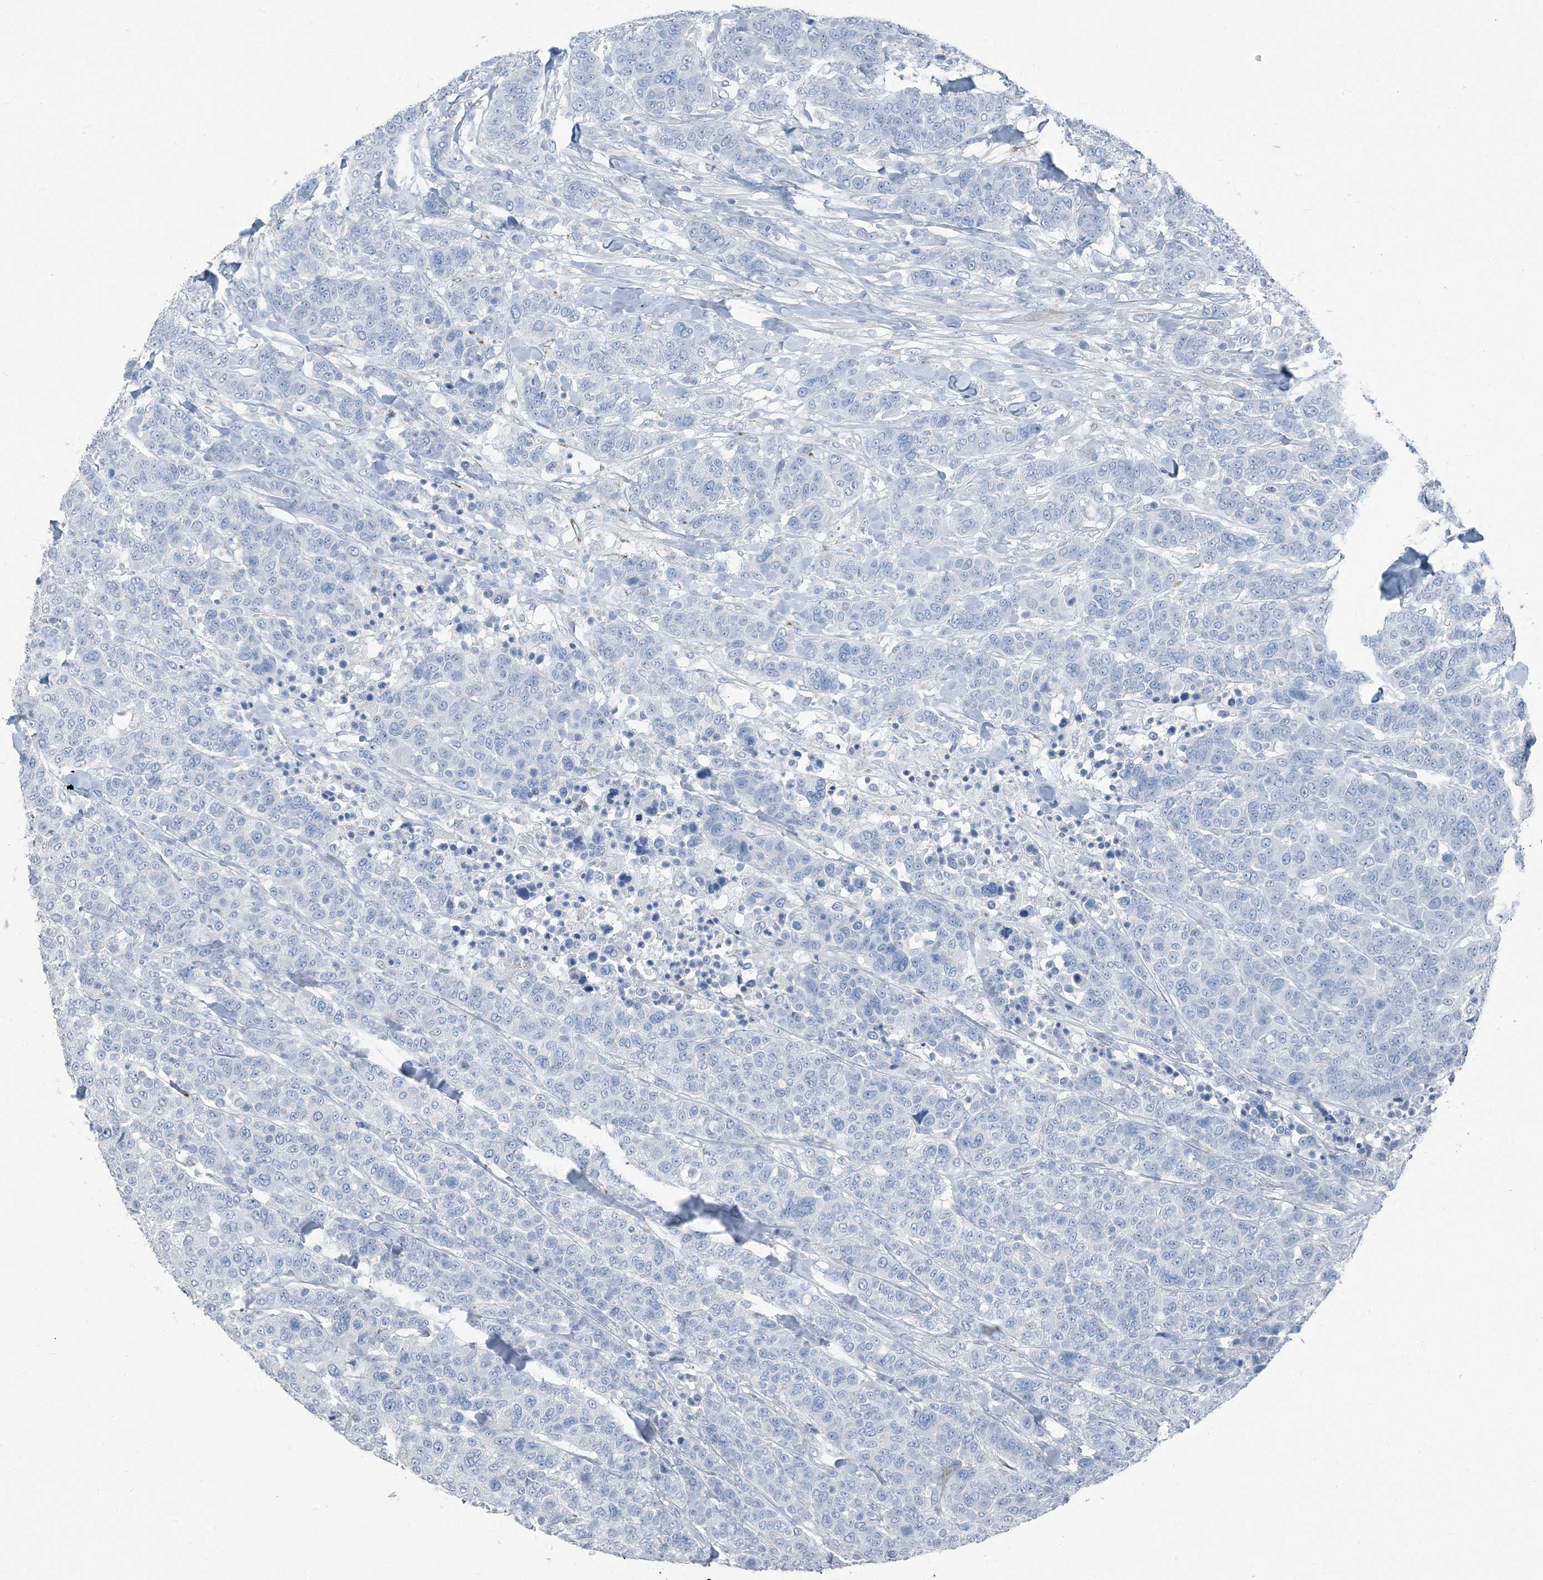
{"staining": {"intensity": "negative", "quantity": "none", "location": "none"}, "tissue": "breast cancer", "cell_type": "Tumor cells", "image_type": "cancer", "snomed": [{"axis": "morphology", "description": "Duct carcinoma"}, {"axis": "topography", "description": "Breast"}], "caption": "The histopathology image demonstrates no significant staining in tumor cells of infiltrating ductal carcinoma (breast).", "gene": "FAM162A", "patient": {"sex": "female", "age": 37}}